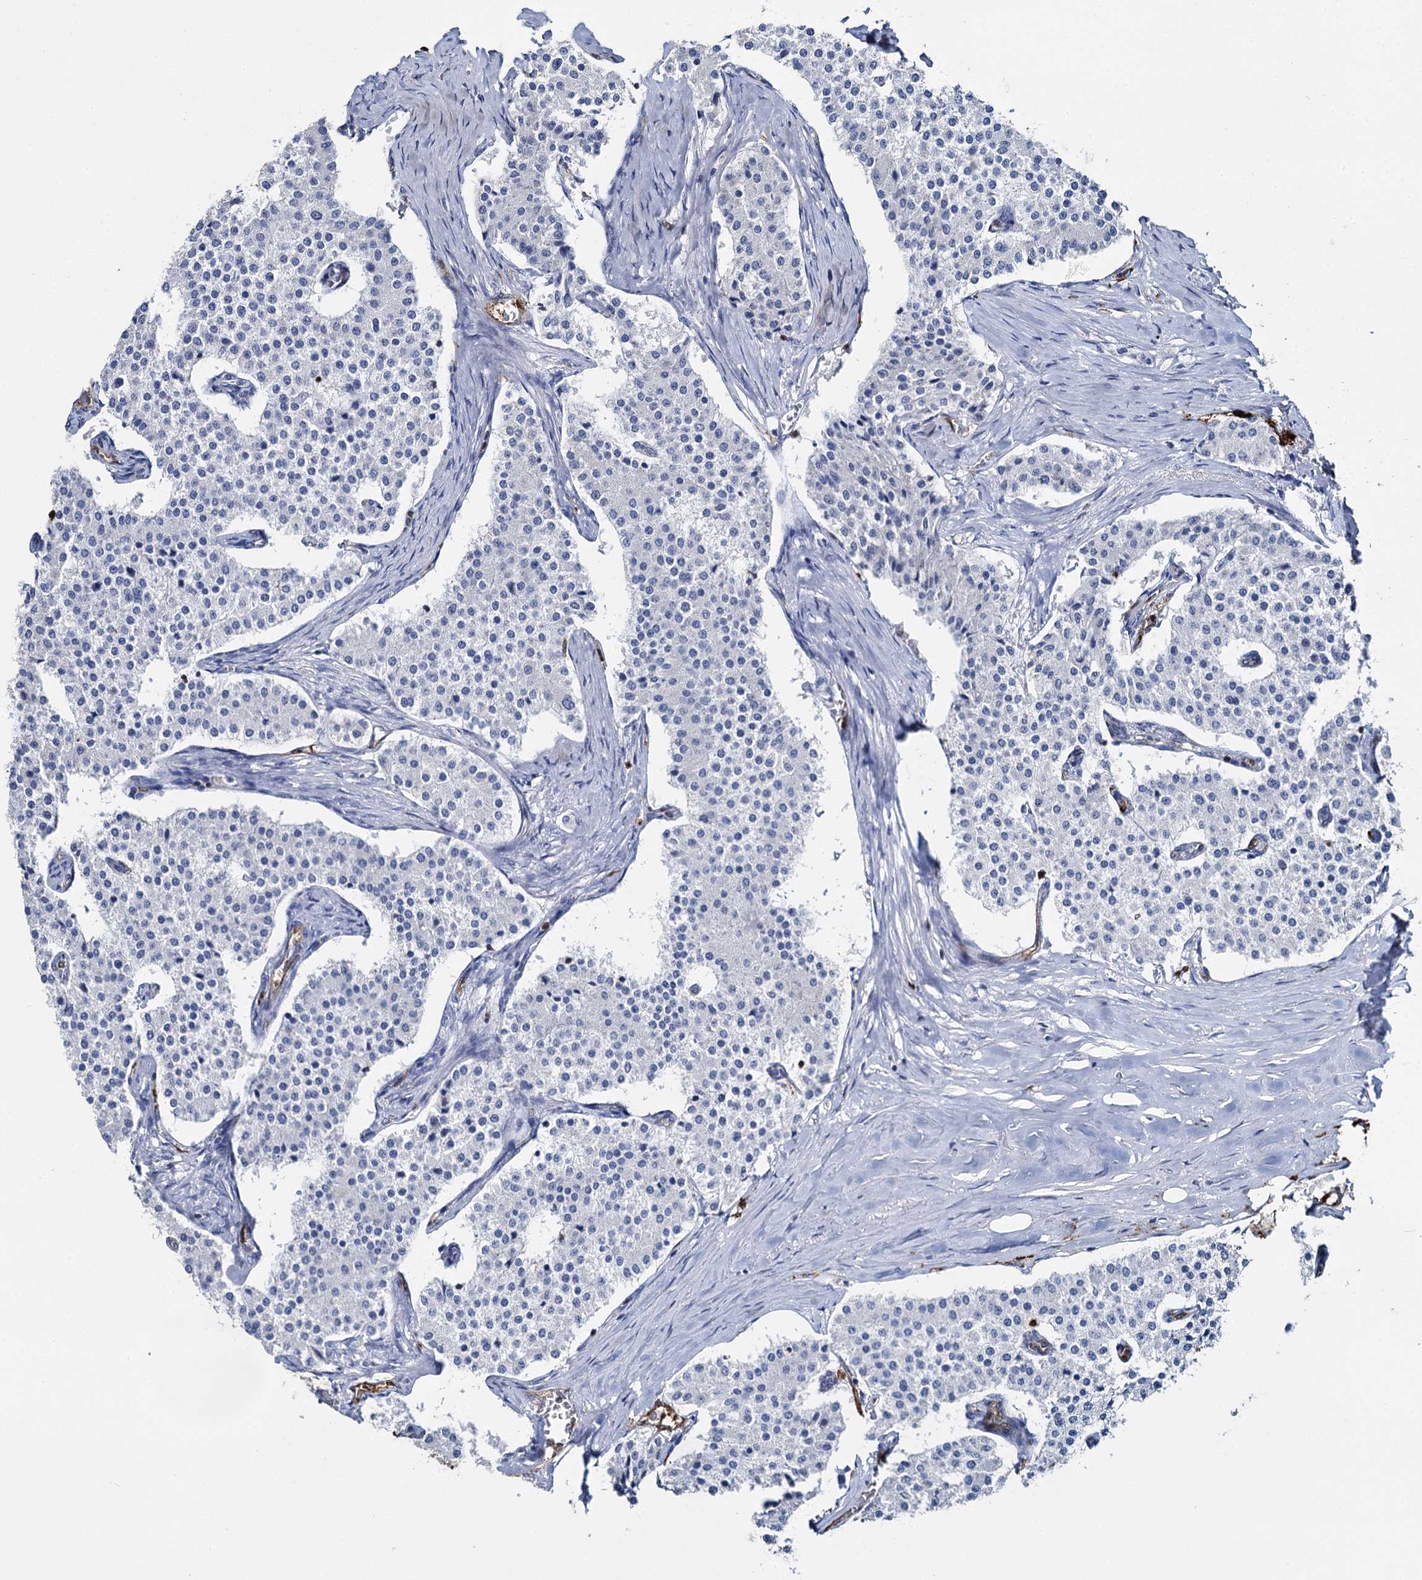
{"staining": {"intensity": "negative", "quantity": "none", "location": "none"}, "tissue": "carcinoid", "cell_type": "Tumor cells", "image_type": "cancer", "snomed": [{"axis": "morphology", "description": "Carcinoid, malignant, NOS"}, {"axis": "topography", "description": "Colon"}], "caption": "High magnification brightfield microscopy of carcinoid stained with DAB (3,3'-diaminobenzidine) (brown) and counterstained with hematoxylin (blue): tumor cells show no significant expression.", "gene": "FABP5", "patient": {"sex": "female", "age": 52}}